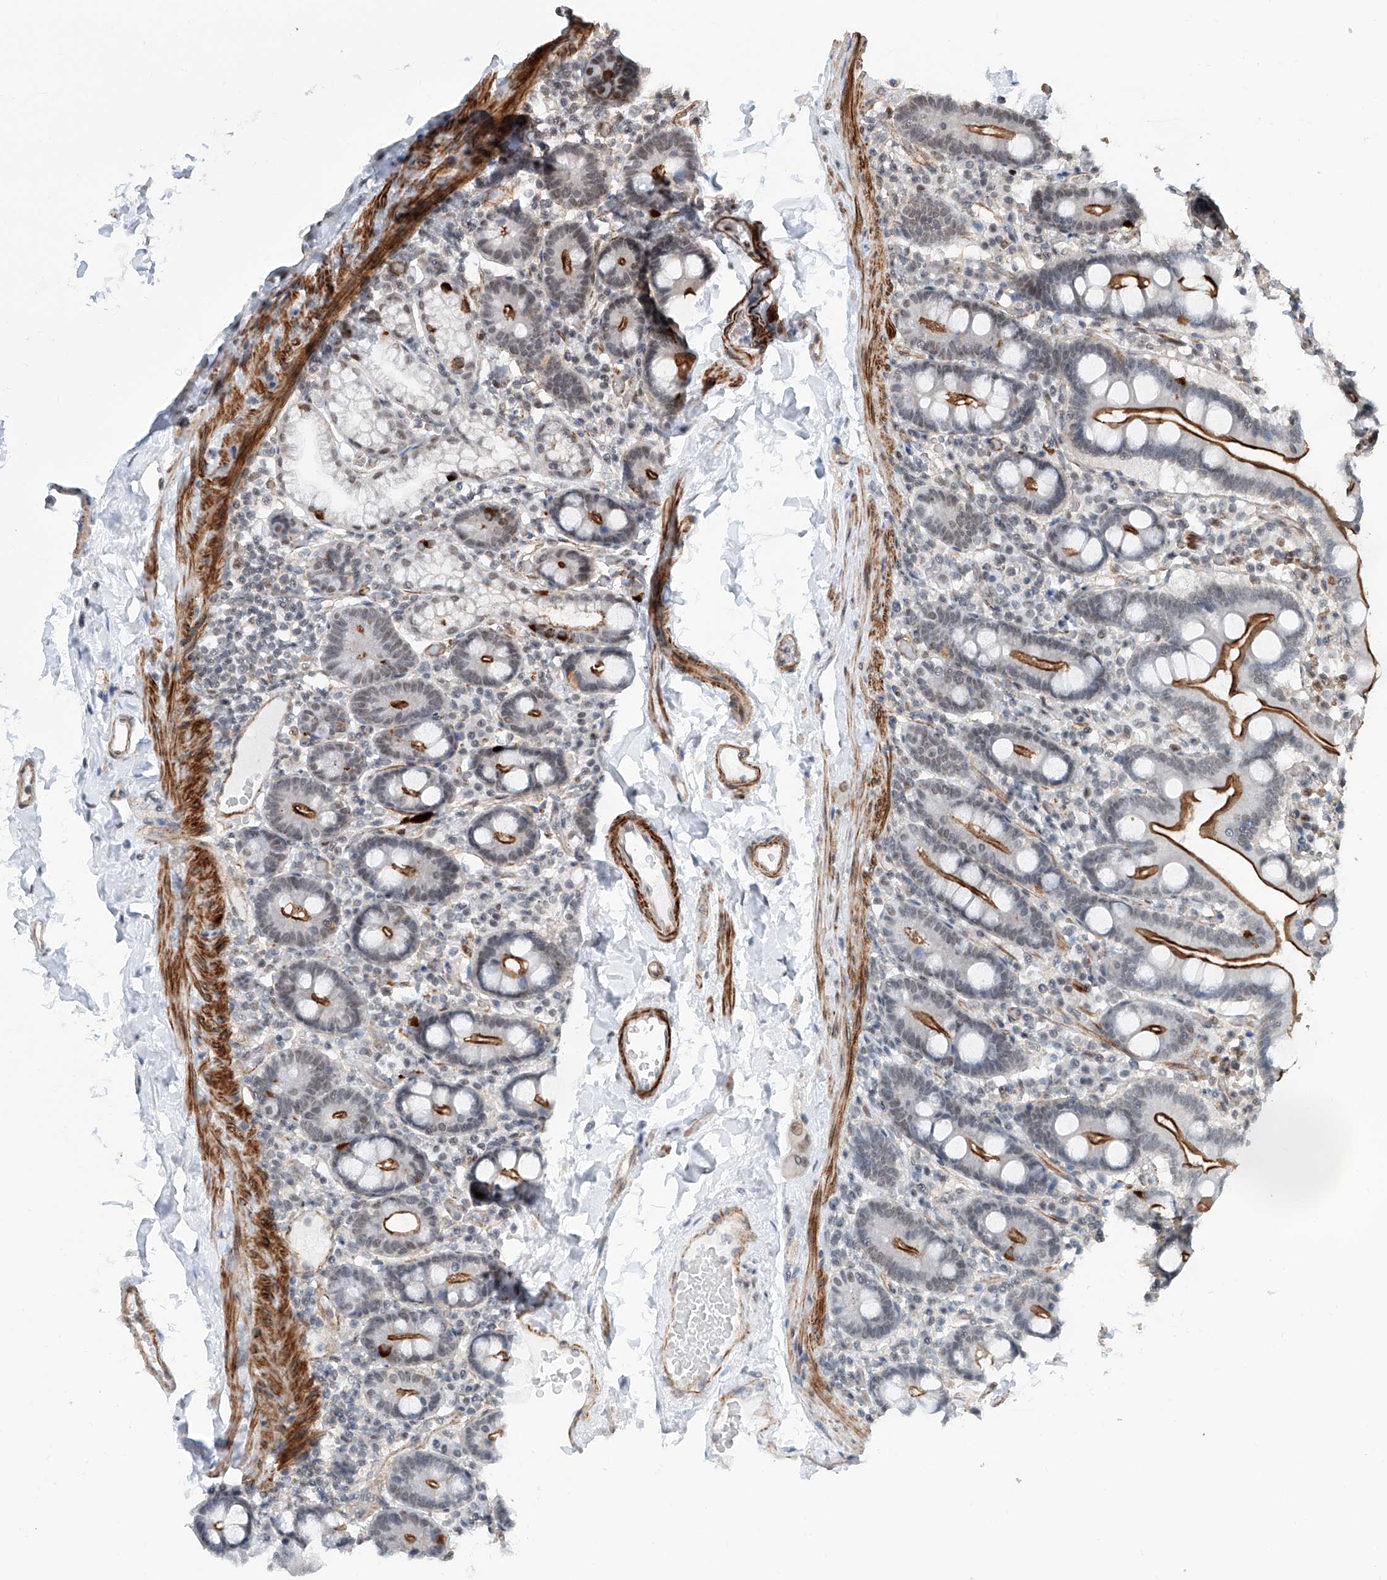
{"staining": {"intensity": "strong", "quantity": "25%-75%", "location": "cytoplasmic/membranous,nuclear"}, "tissue": "duodenum", "cell_type": "Glandular cells", "image_type": "normal", "snomed": [{"axis": "morphology", "description": "Normal tissue, NOS"}, {"axis": "topography", "description": "Duodenum"}], "caption": "A high amount of strong cytoplasmic/membranous,nuclear staining is identified in approximately 25%-75% of glandular cells in normal duodenum.", "gene": "SDE2", "patient": {"sex": "male", "age": 55}}